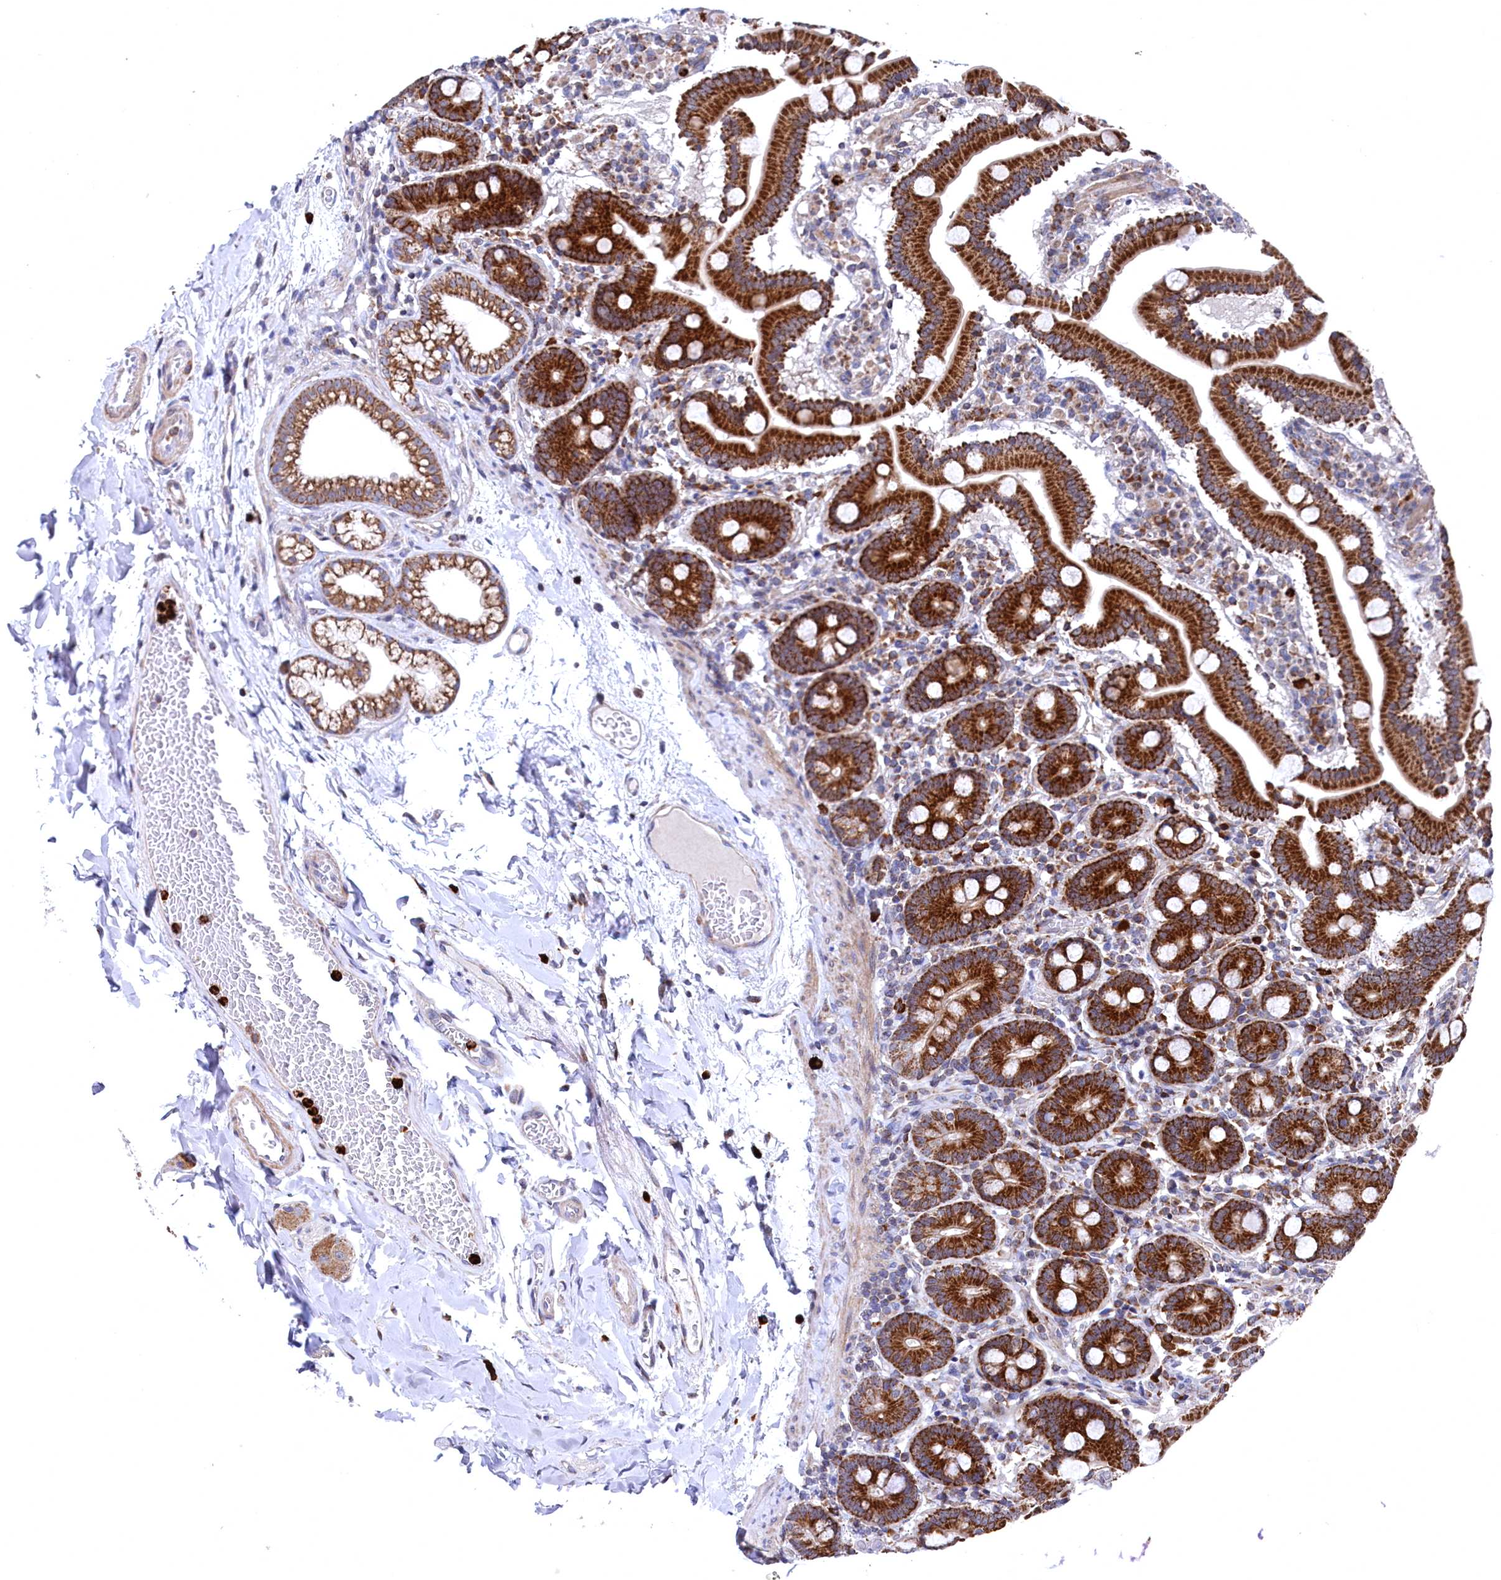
{"staining": {"intensity": "strong", "quantity": ">75%", "location": "cytoplasmic/membranous"}, "tissue": "duodenum", "cell_type": "Glandular cells", "image_type": "normal", "snomed": [{"axis": "morphology", "description": "Normal tissue, NOS"}, {"axis": "topography", "description": "Duodenum"}], "caption": "Glandular cells reveal strong cytoplasmic/membranous positivity in approximately >75% of cells in benign duodenum. Nuclei are stained in blue.", "gene": "CHCHD1", "patient": {"sex": "male", "age": 55}}